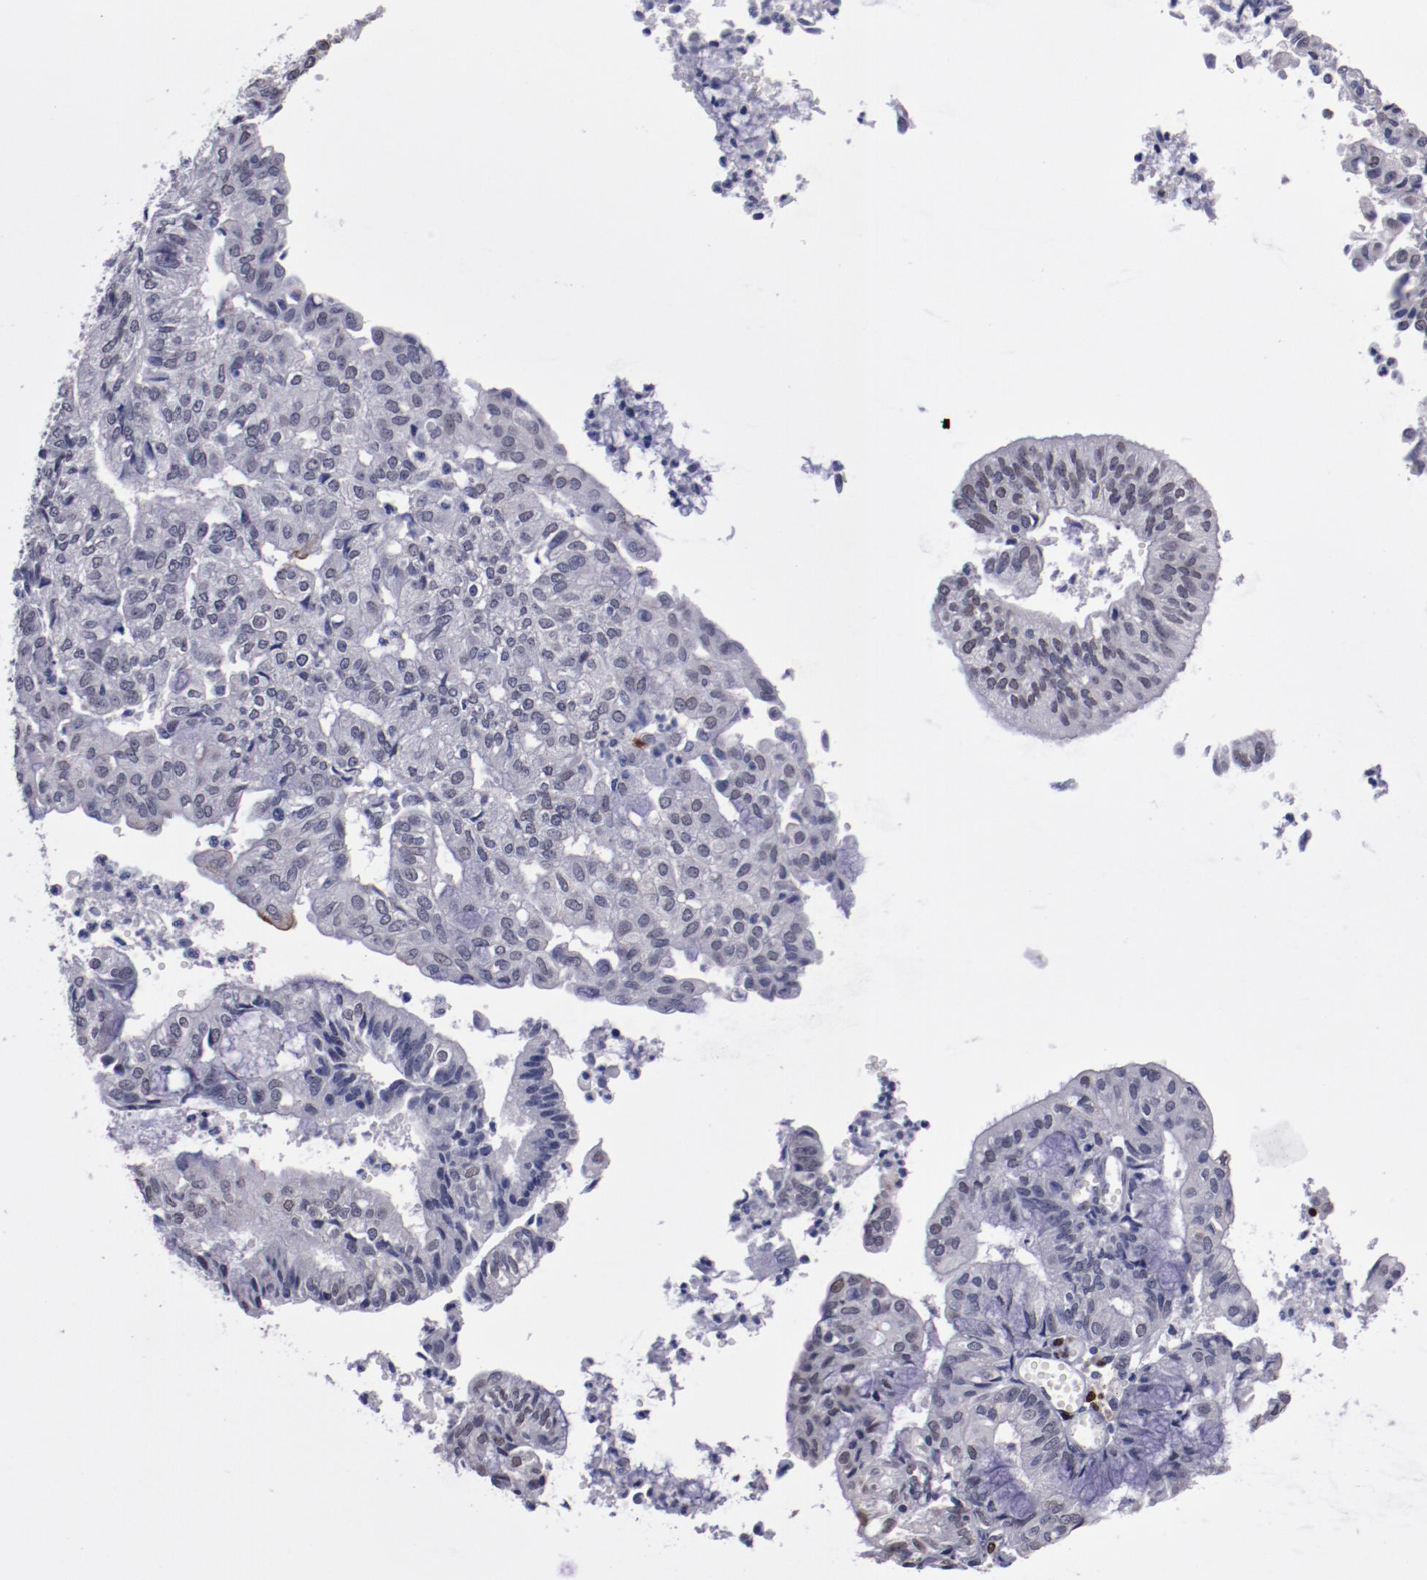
{"staining": {"intensity": "negative", "quantity": "none", "location": "none"}, "tissue": "endometrial cancer", "cell_type": "Tumor cells", "image_type": "cancer", "snomed": [{"axis": "morphology", "description": "Adenocarcinoma, NOS"}, {"axis": "topography", "description": "Endometrium"}], "caption": "A high-resolution photomicrograph shows immunohistochemistry (IHC) staining of endometrial cancer (adenocarcinoma), which reveals no significant expression in tumor cells.", "gene": "IRF4", "patient": {"sex": "female", "age": 59}}